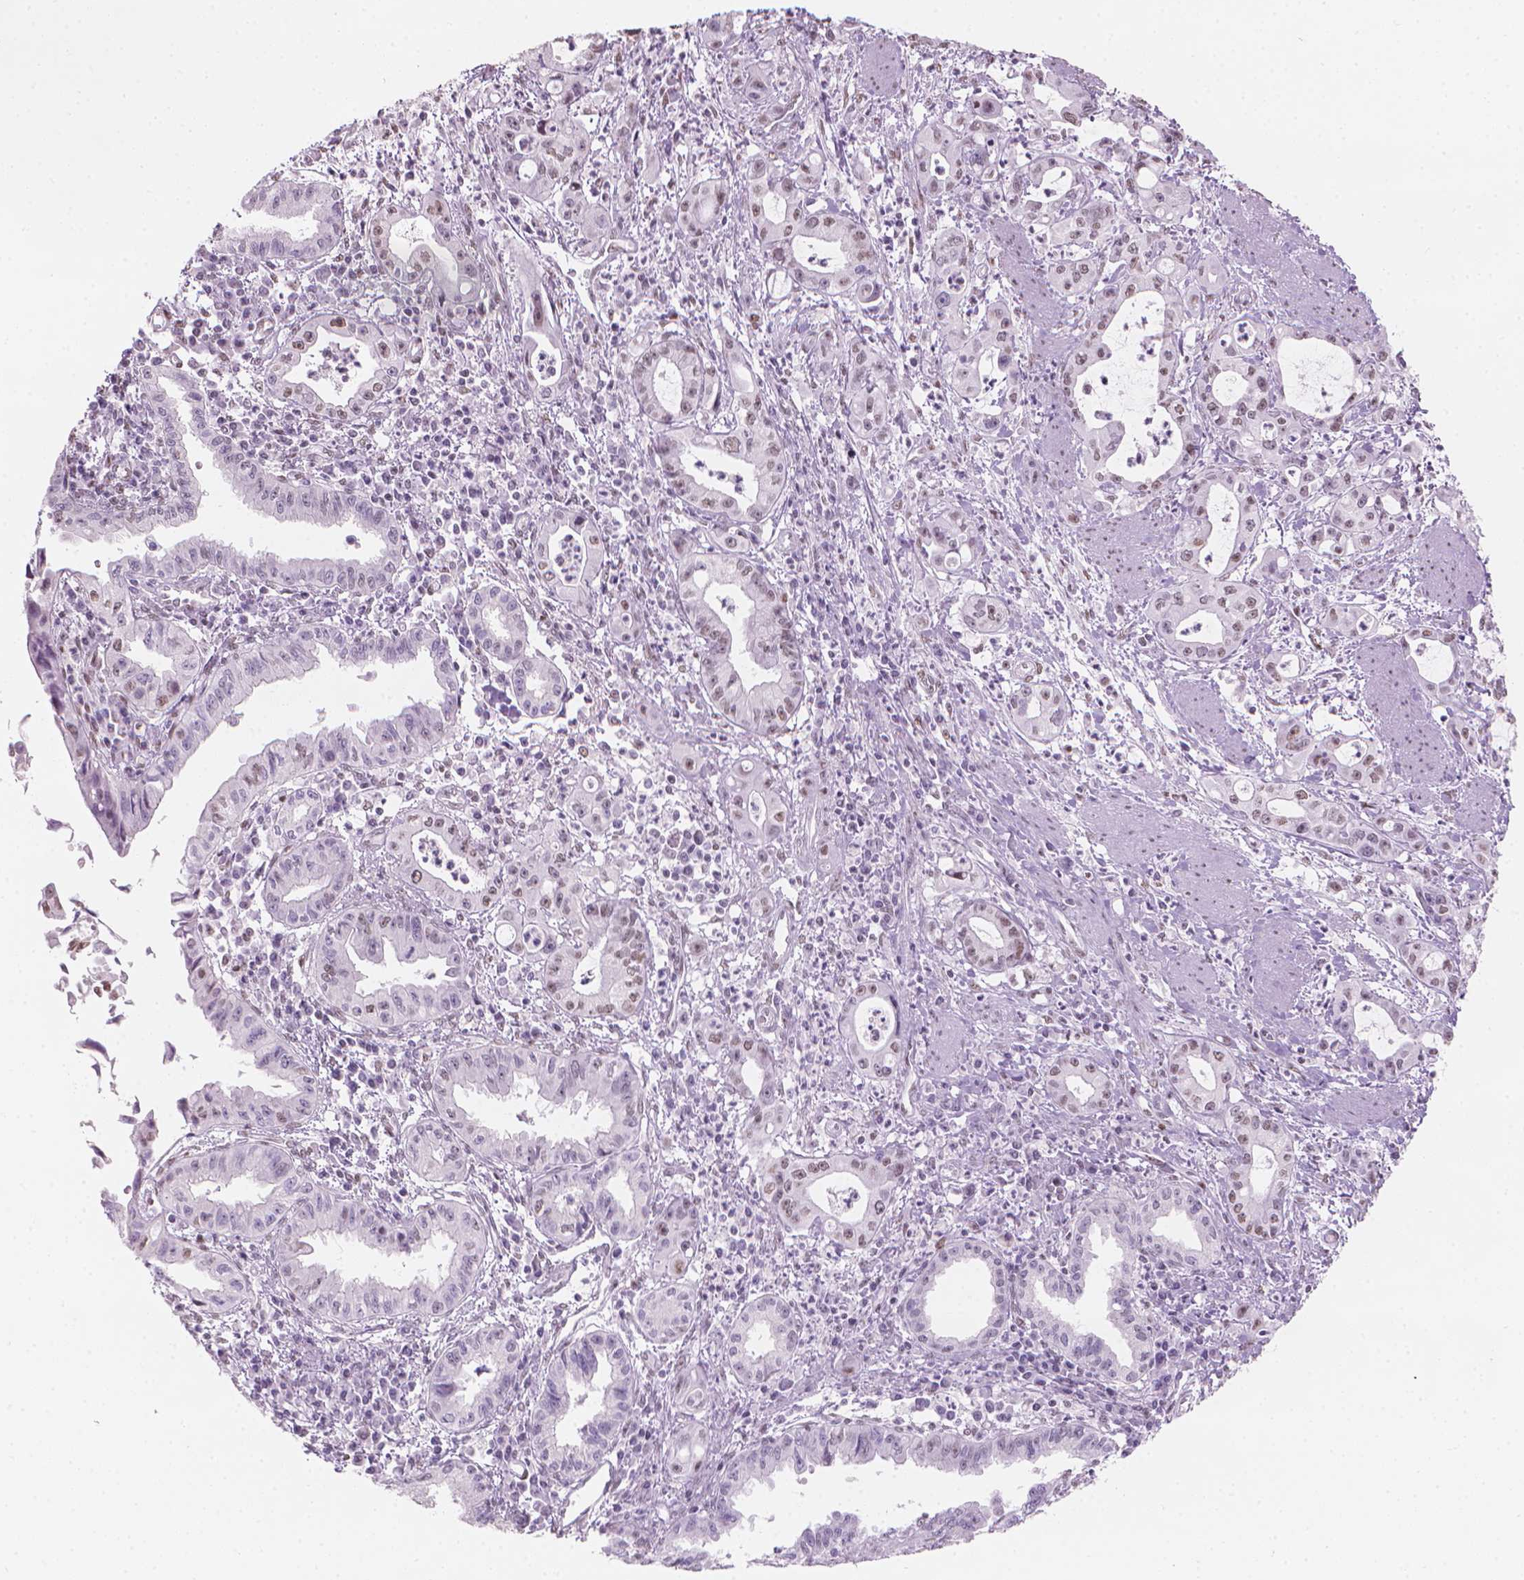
{"staining": {"intensity": "weak", "quantity": "<25%", "location": "nuclear"}, "tissue": "pancreatic cancer", "cell_type": "Tumor cells", "image_type": "cancer", "snomed": [{"axis": "morphology", "description": "Adenocarcinoma, NOS"}, {"axis": "topography", "description": "Pancreas"}], "caption": "Immunohistochemistry image of pancreatic cancer stained for a protein (brown), which reveals no expression in tumor cells.", "gene": "PIAS2", "patient": {"sex": "male", "age": 72}}